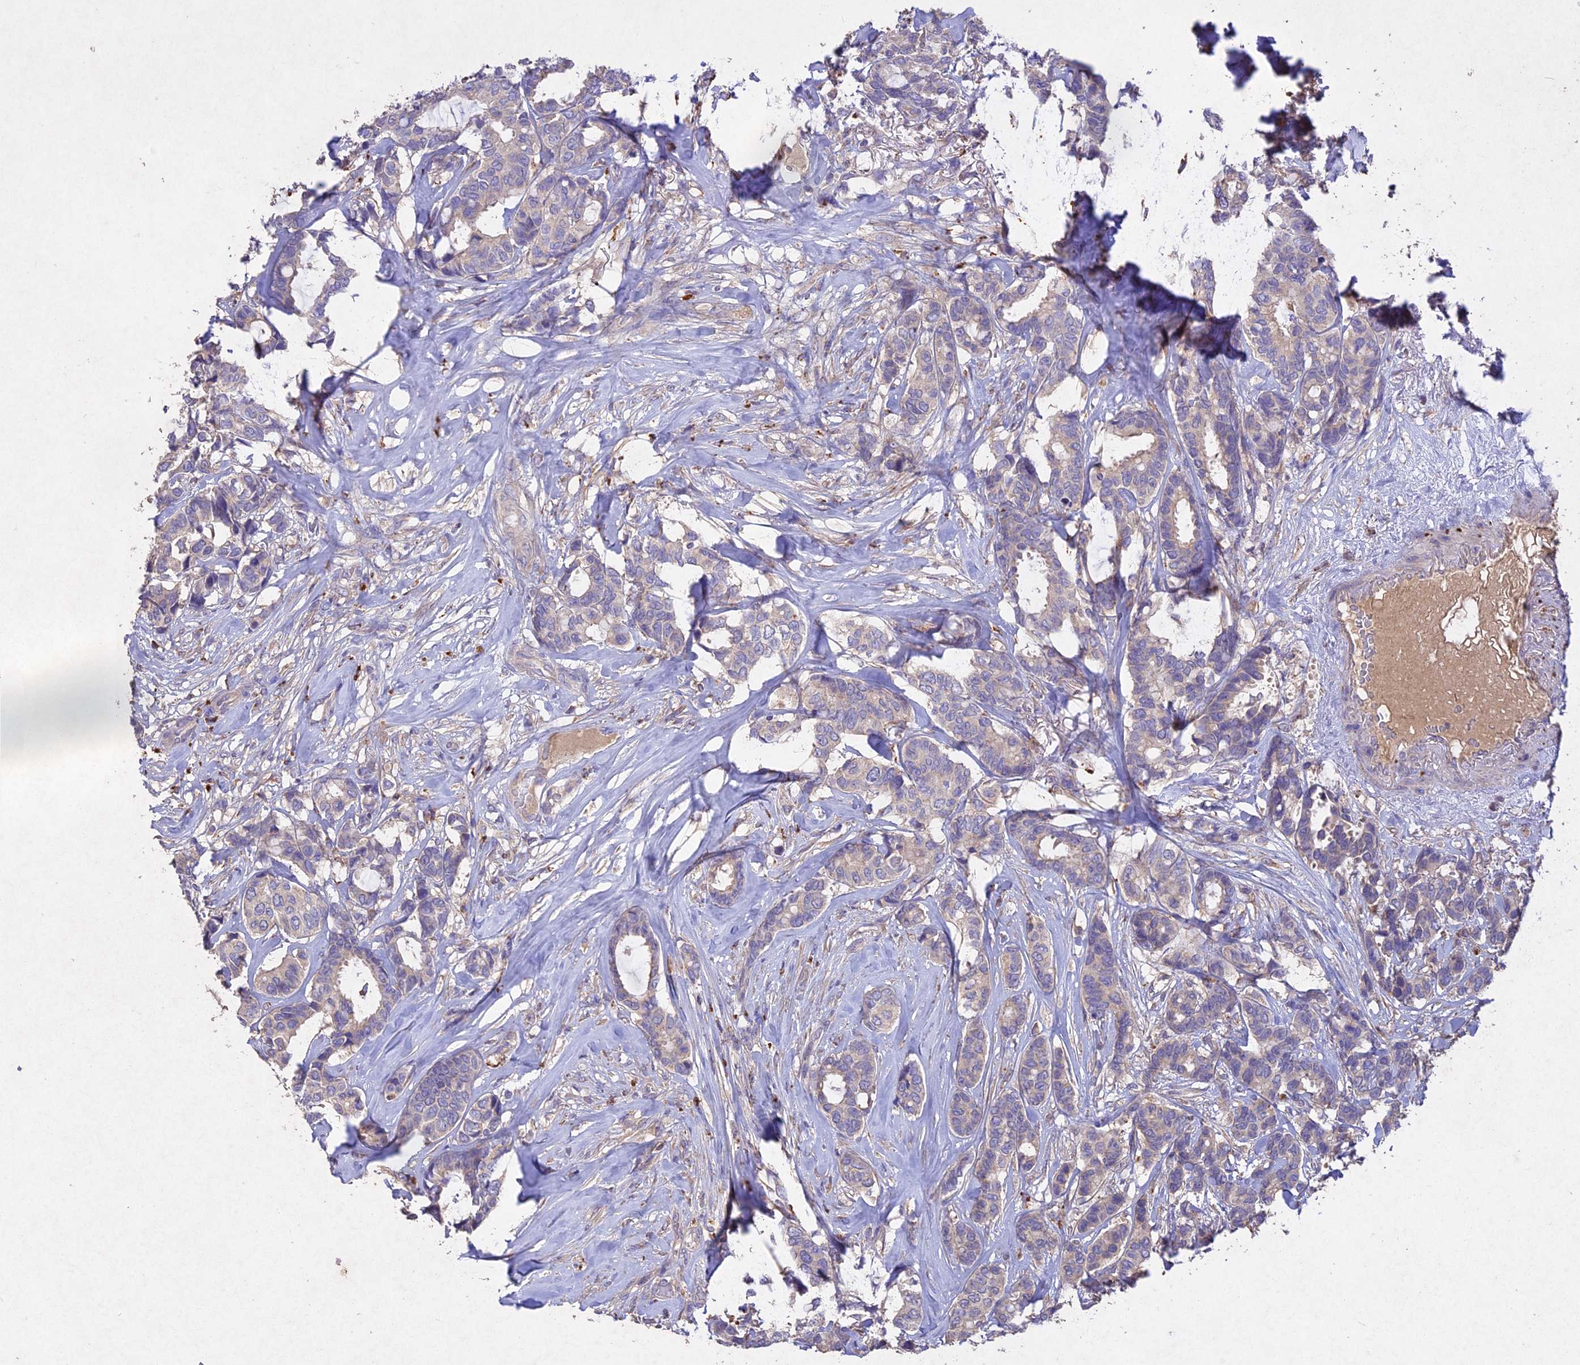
{"staining": {"intensity": "negative", "quantity": "none", "location": "none"}, "tissue": "breast cancer", "cell_type": "Tumor cells", "image_type": "cancer", "snomed": [{"axis": "morphology", "description": "Duct carcinoma"}, {"axis": "topography", "description": "Breast"}], "caption": "This is an immunohistochemistry (IHC) photomicrograph of human breast cancer (intraductal carcinoma). There is no positivity in tumor cells.", "gene": "SLC26A4", "patient": {"sex": "female", "age": 87}}